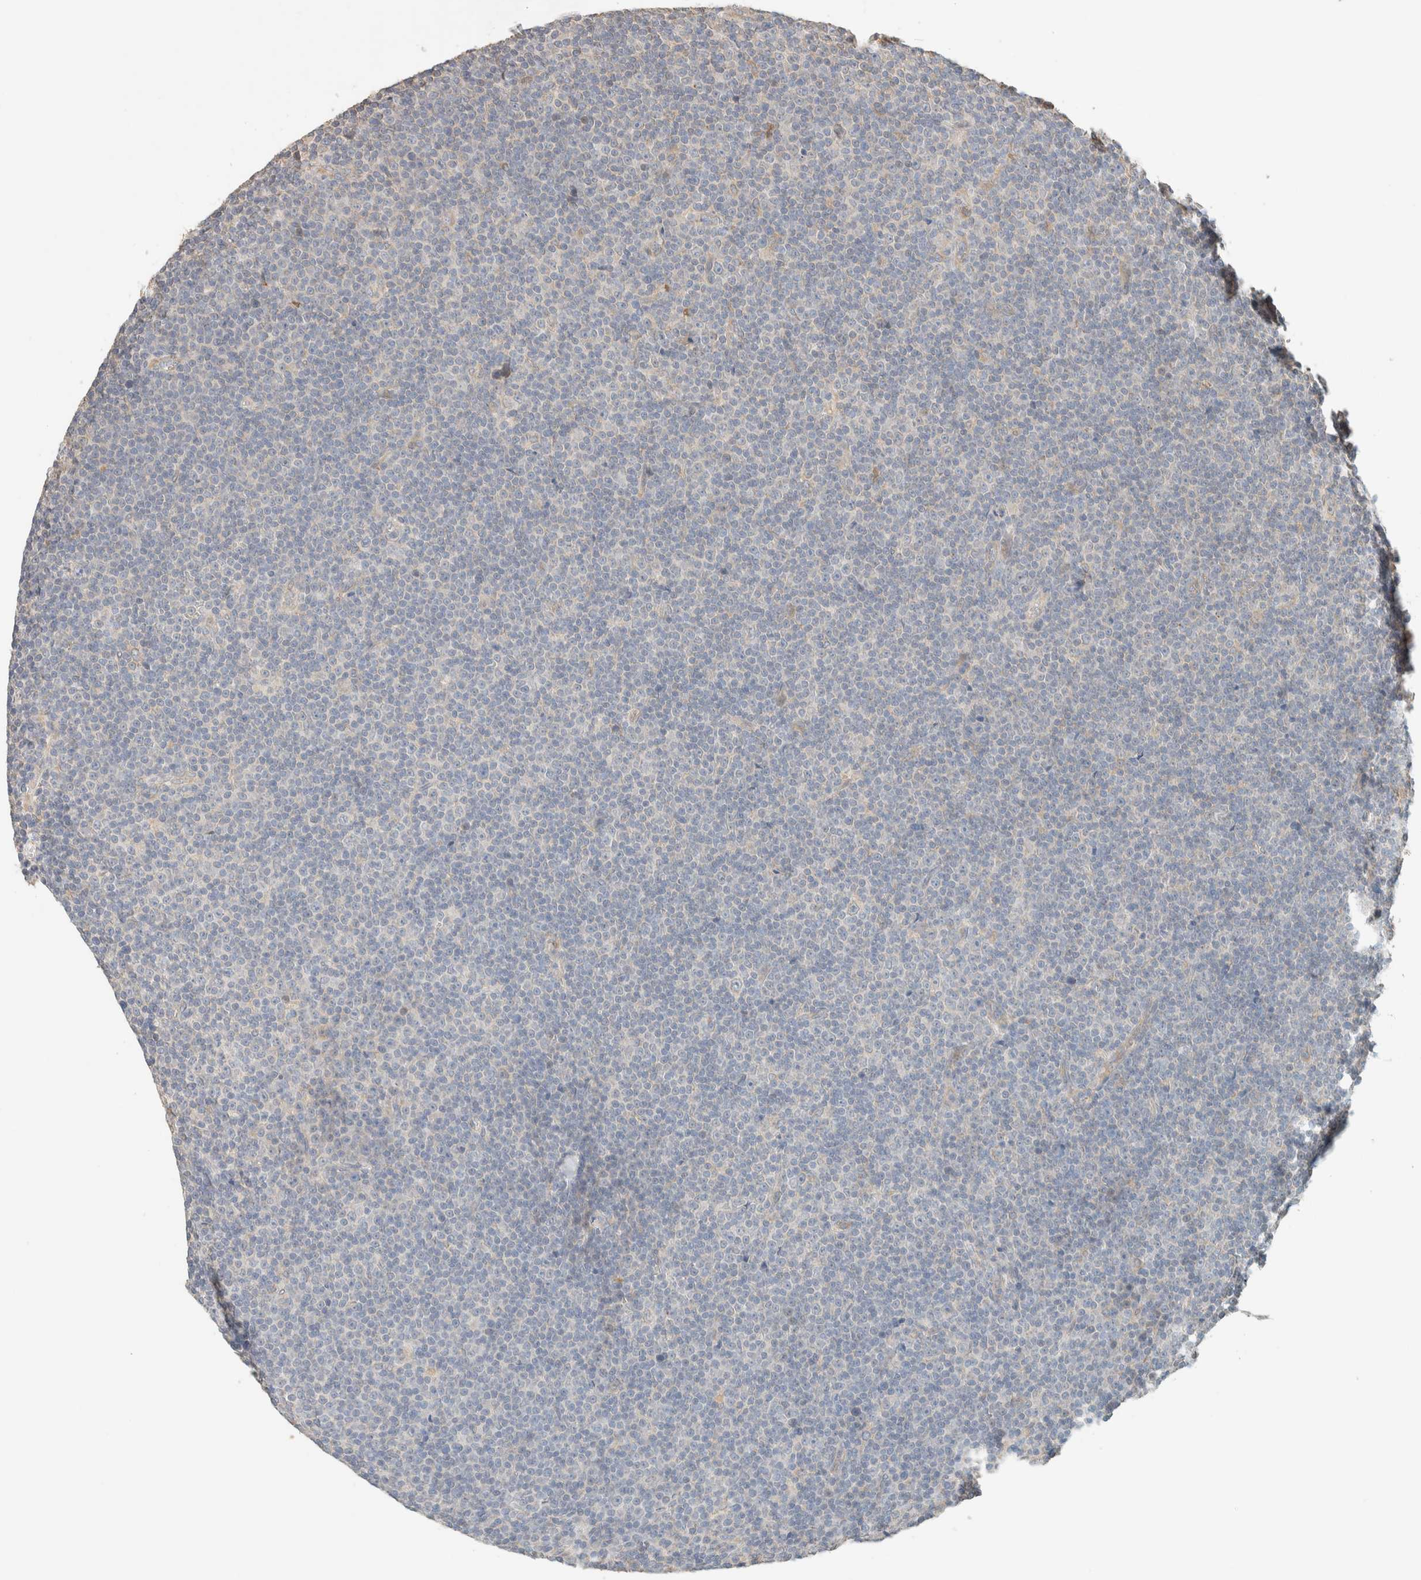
{"staining": {"intensity": "negative", "quantity": "none", "location": "none"}, "tissue": "lymphoma", "cell_type": "Tumor cells", "image_type": "cancer", "snomed": [{"axis": "morphology", "description": "Malignant lymphoma, non-Hodgkin's type, Low grade"}, {"axis": "topography", "description": "Lymph node"}], "caption": "This is an IHC micrograph of human lymphoma. There is no positivity in tumor cells.", "gene": "TTC3", "patient": {"sex": "female", "age": 67}}